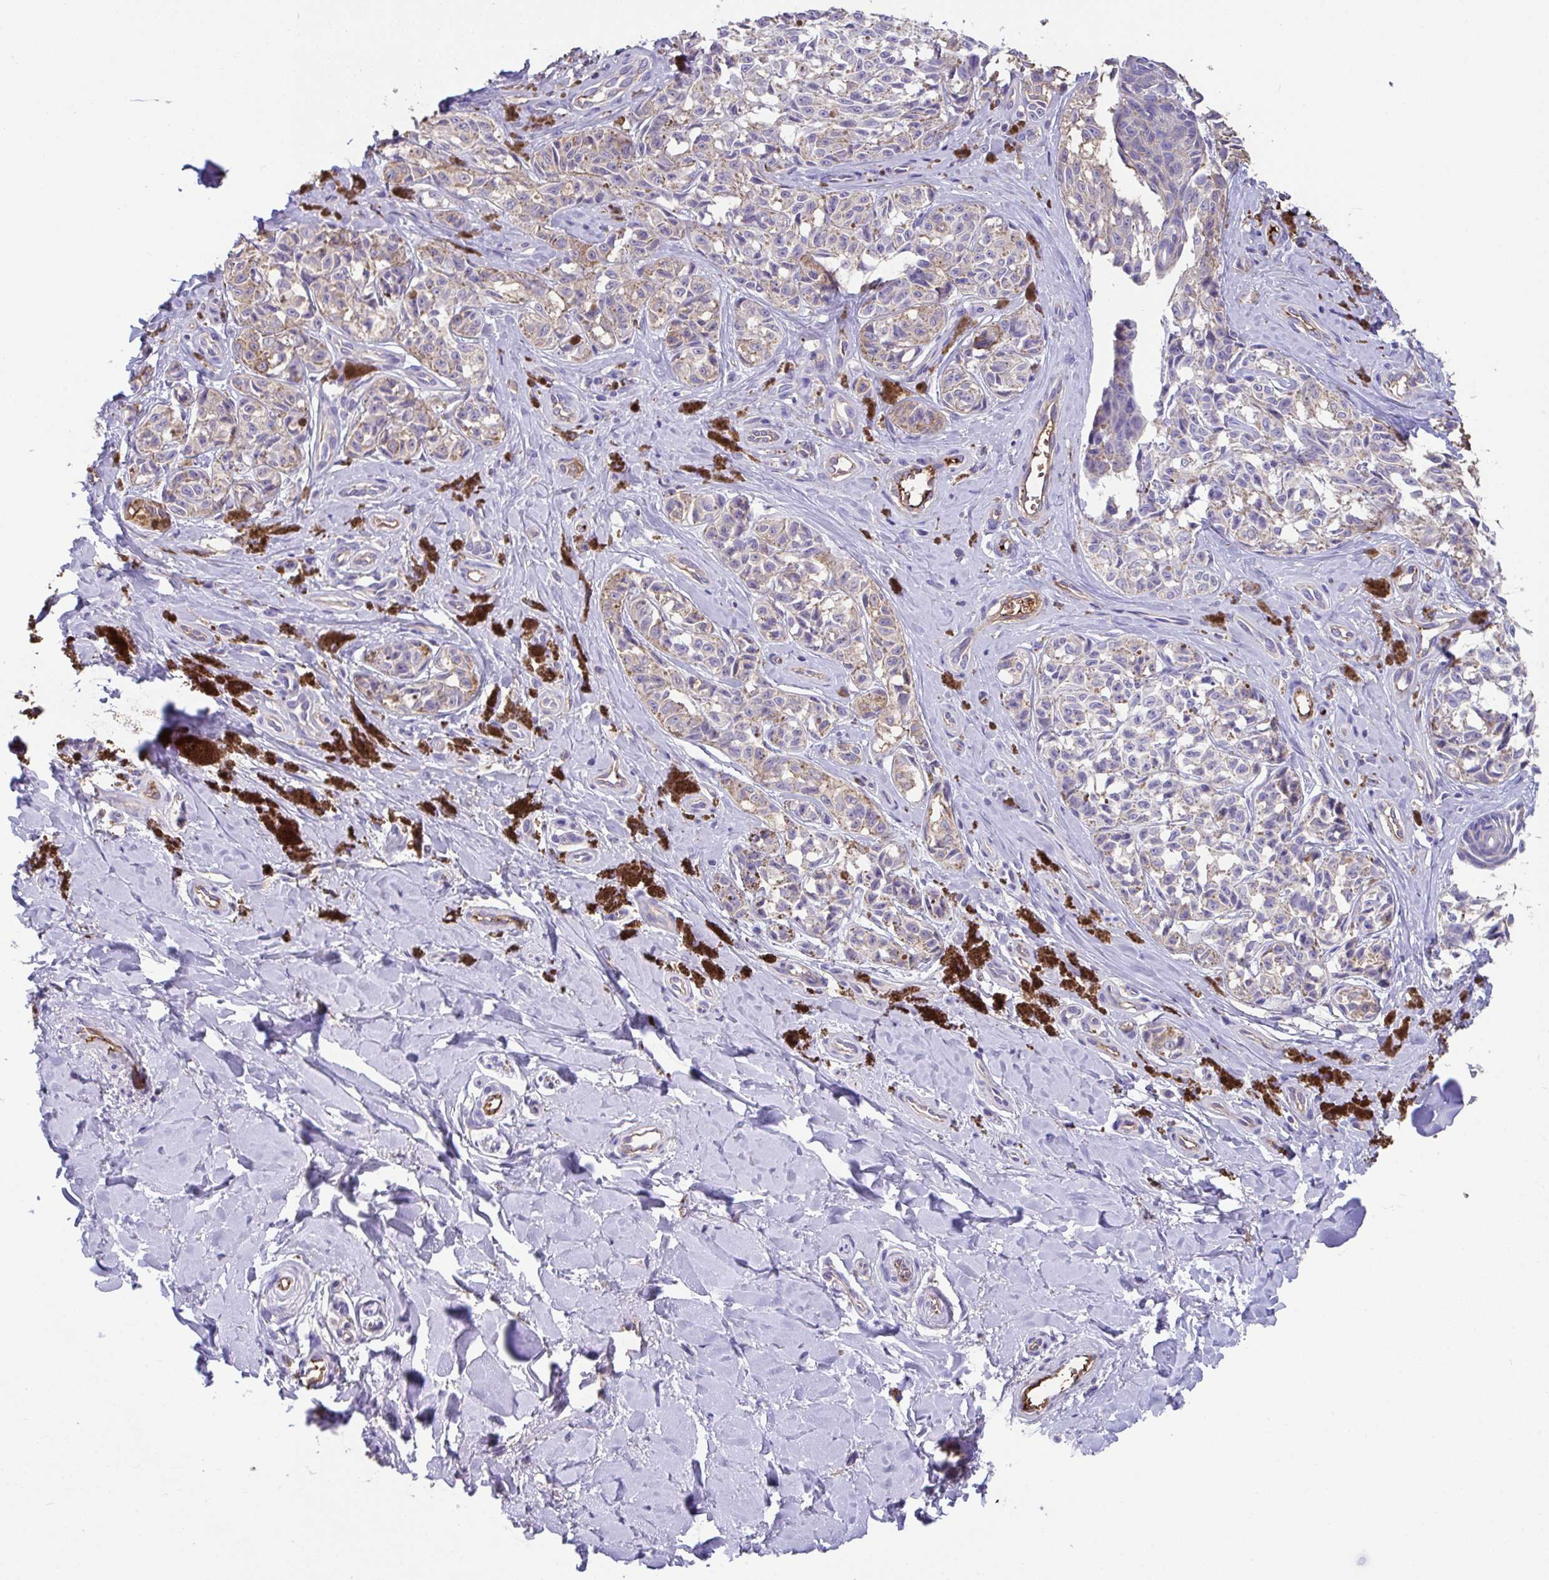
{"staining": {"intensity": "negative", "quantity": "none", "location": "none"}, "tissue": "melanoma", "cell_type": "Tumor cells", "image_type": "cancer", "snomed": [{"axis": "morphology", "description": "Malignant melanoma, NOS"}, {"axis": "topography", "description": "Skin"}], "caption": "This is a image of immunohistochemistry staining of melanoma, which shows no expression in tumor cells.", "gene": "ZNF813", "patient": {"sex": "female", "age": 65}}